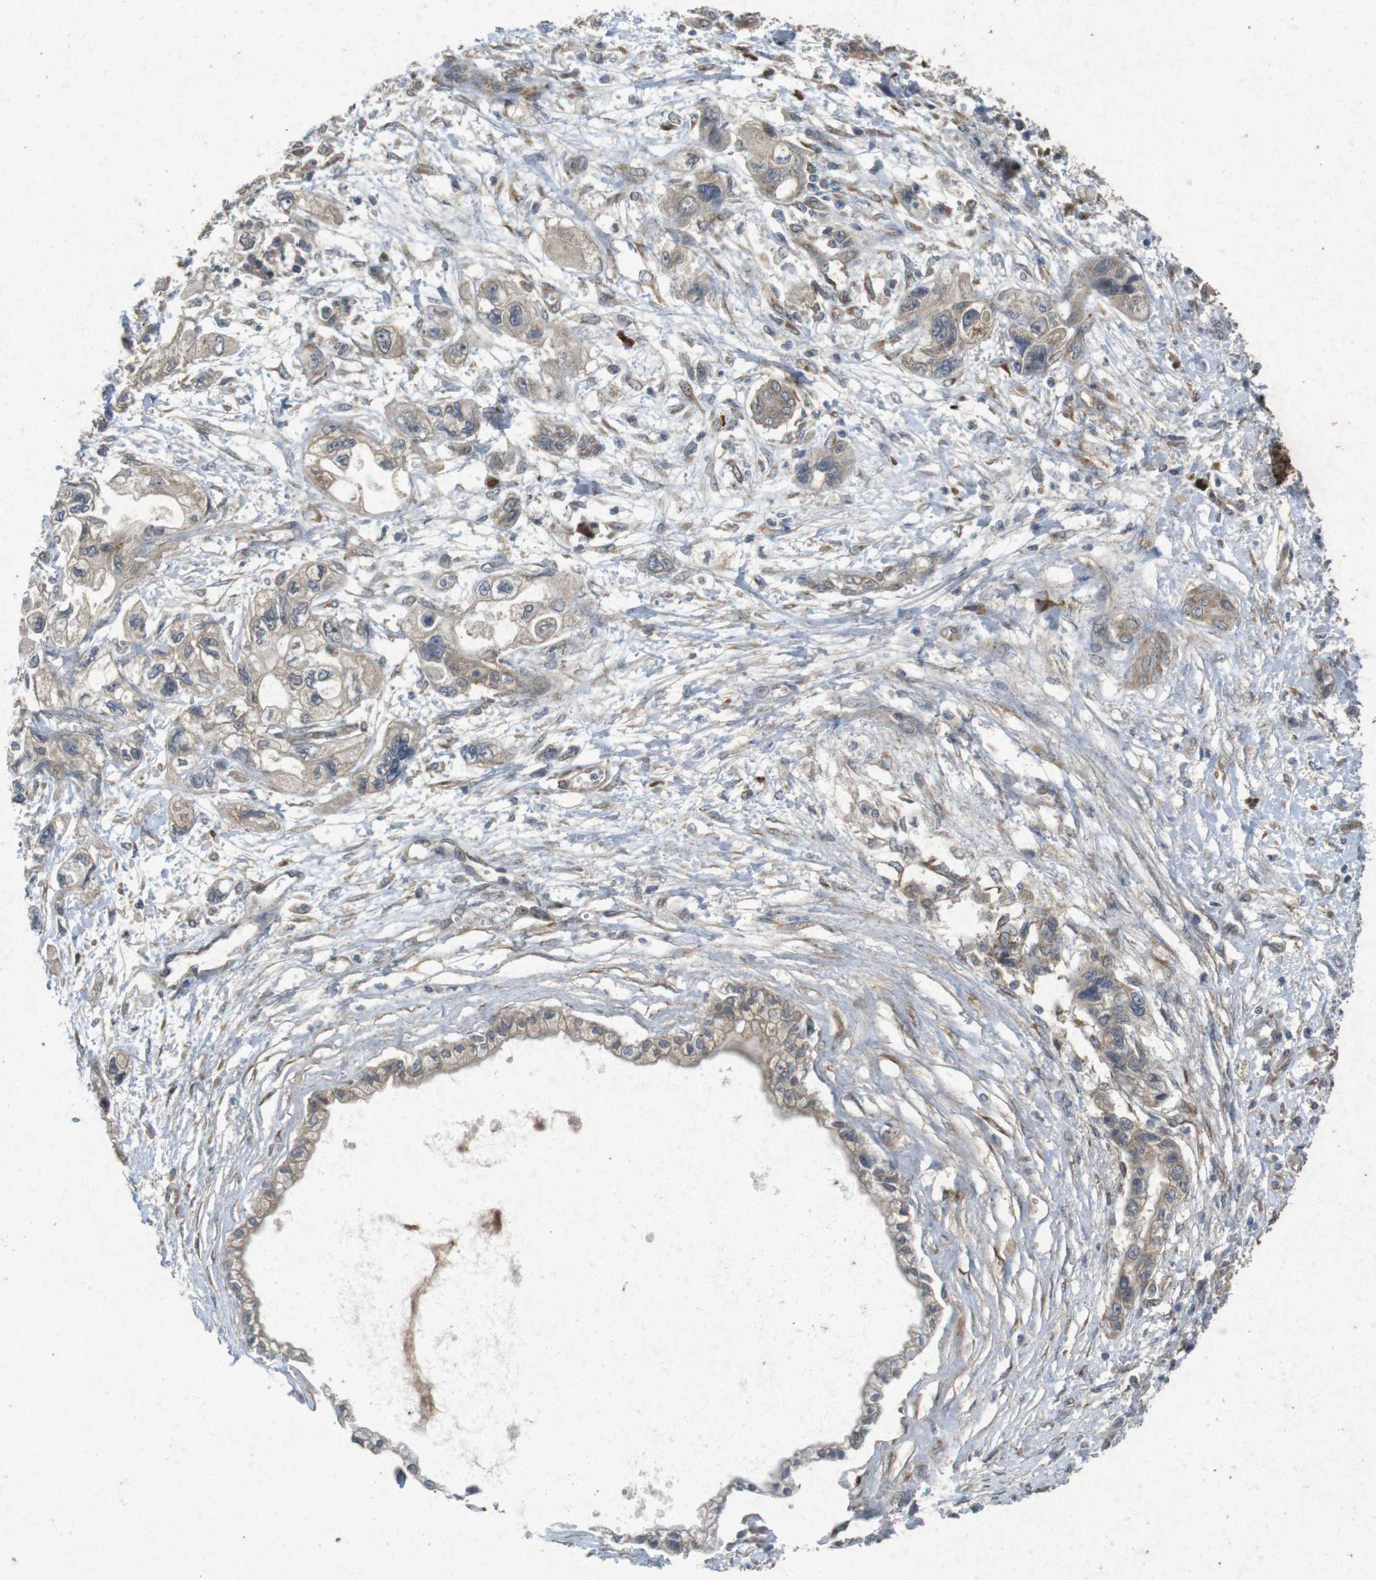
{"staining": {"intensity": "weak", "quantity": ">75%", "location": "cytoplasmic/membranous"}, "tissue": "pancreatic cancer", "cell_type": "Tumor cells", "image_type": "cancer", "snomed": [{"axis": "morphology", "description": "Adenocarcinoma, NOS"}, {"axis": "topography", "description": "Pancreas"}], "caption": "Protein expression analysis of pancreatic cancer (adenocarcinoma) exhibits weak cytoplasmic/membranous expression in about >75% of tumor cells.", "gene": "FLCN", "patient": {"sex": "male", "age": 56}}